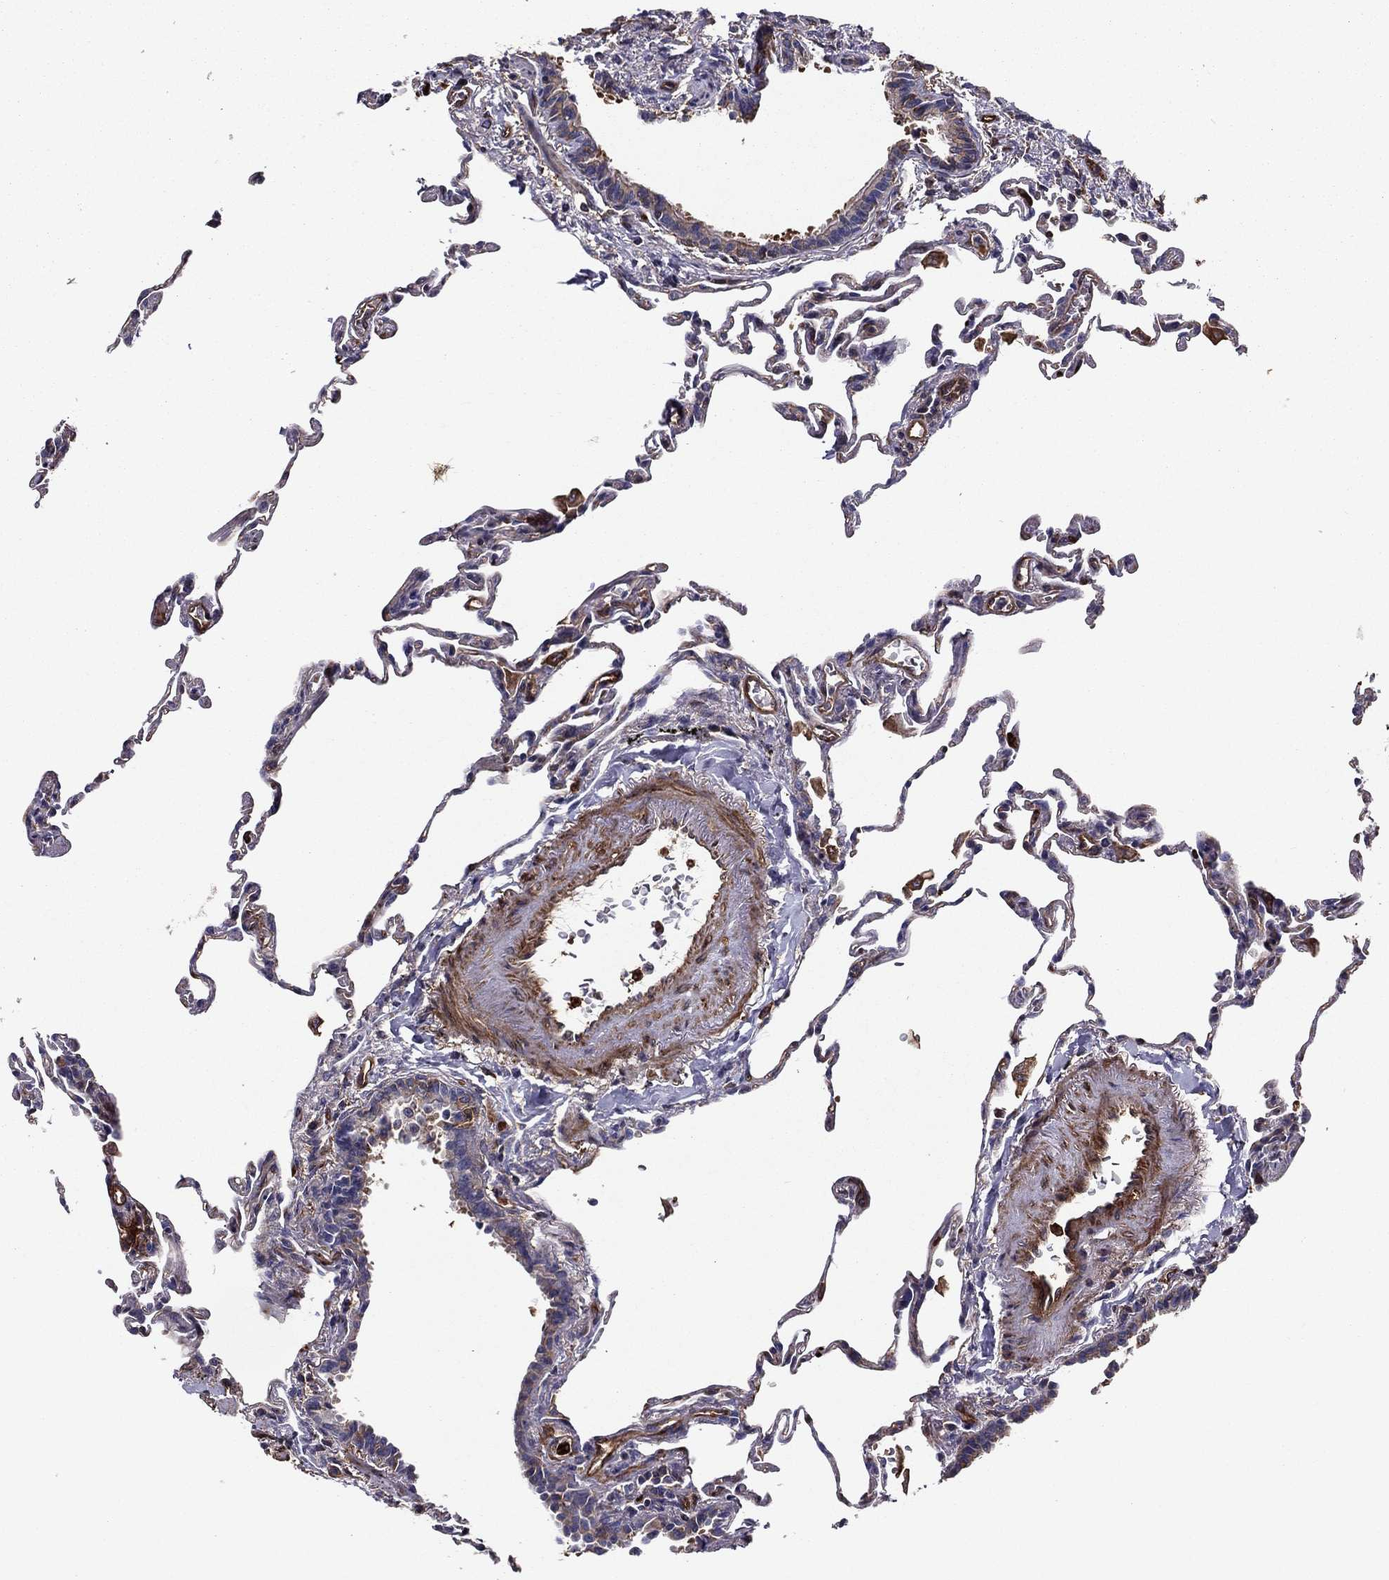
{"staining": {"intensity": "negative", "quantity": "none", "location": "none"}, "tissue": "lung", "cell_type": "Alveolar cells", "image_type": "normal", "snomed": [{"axis": "morphology", "description": "Normal tissue, NOS"}, {"axis": "topography", "description": "Lung"}], "caption": "Immunohistochemical staining of benign human lung displays no significant expression in alveolar cells.", "gene": "EHBP1L1", "patient": {"sex": "female", "age": 57}}